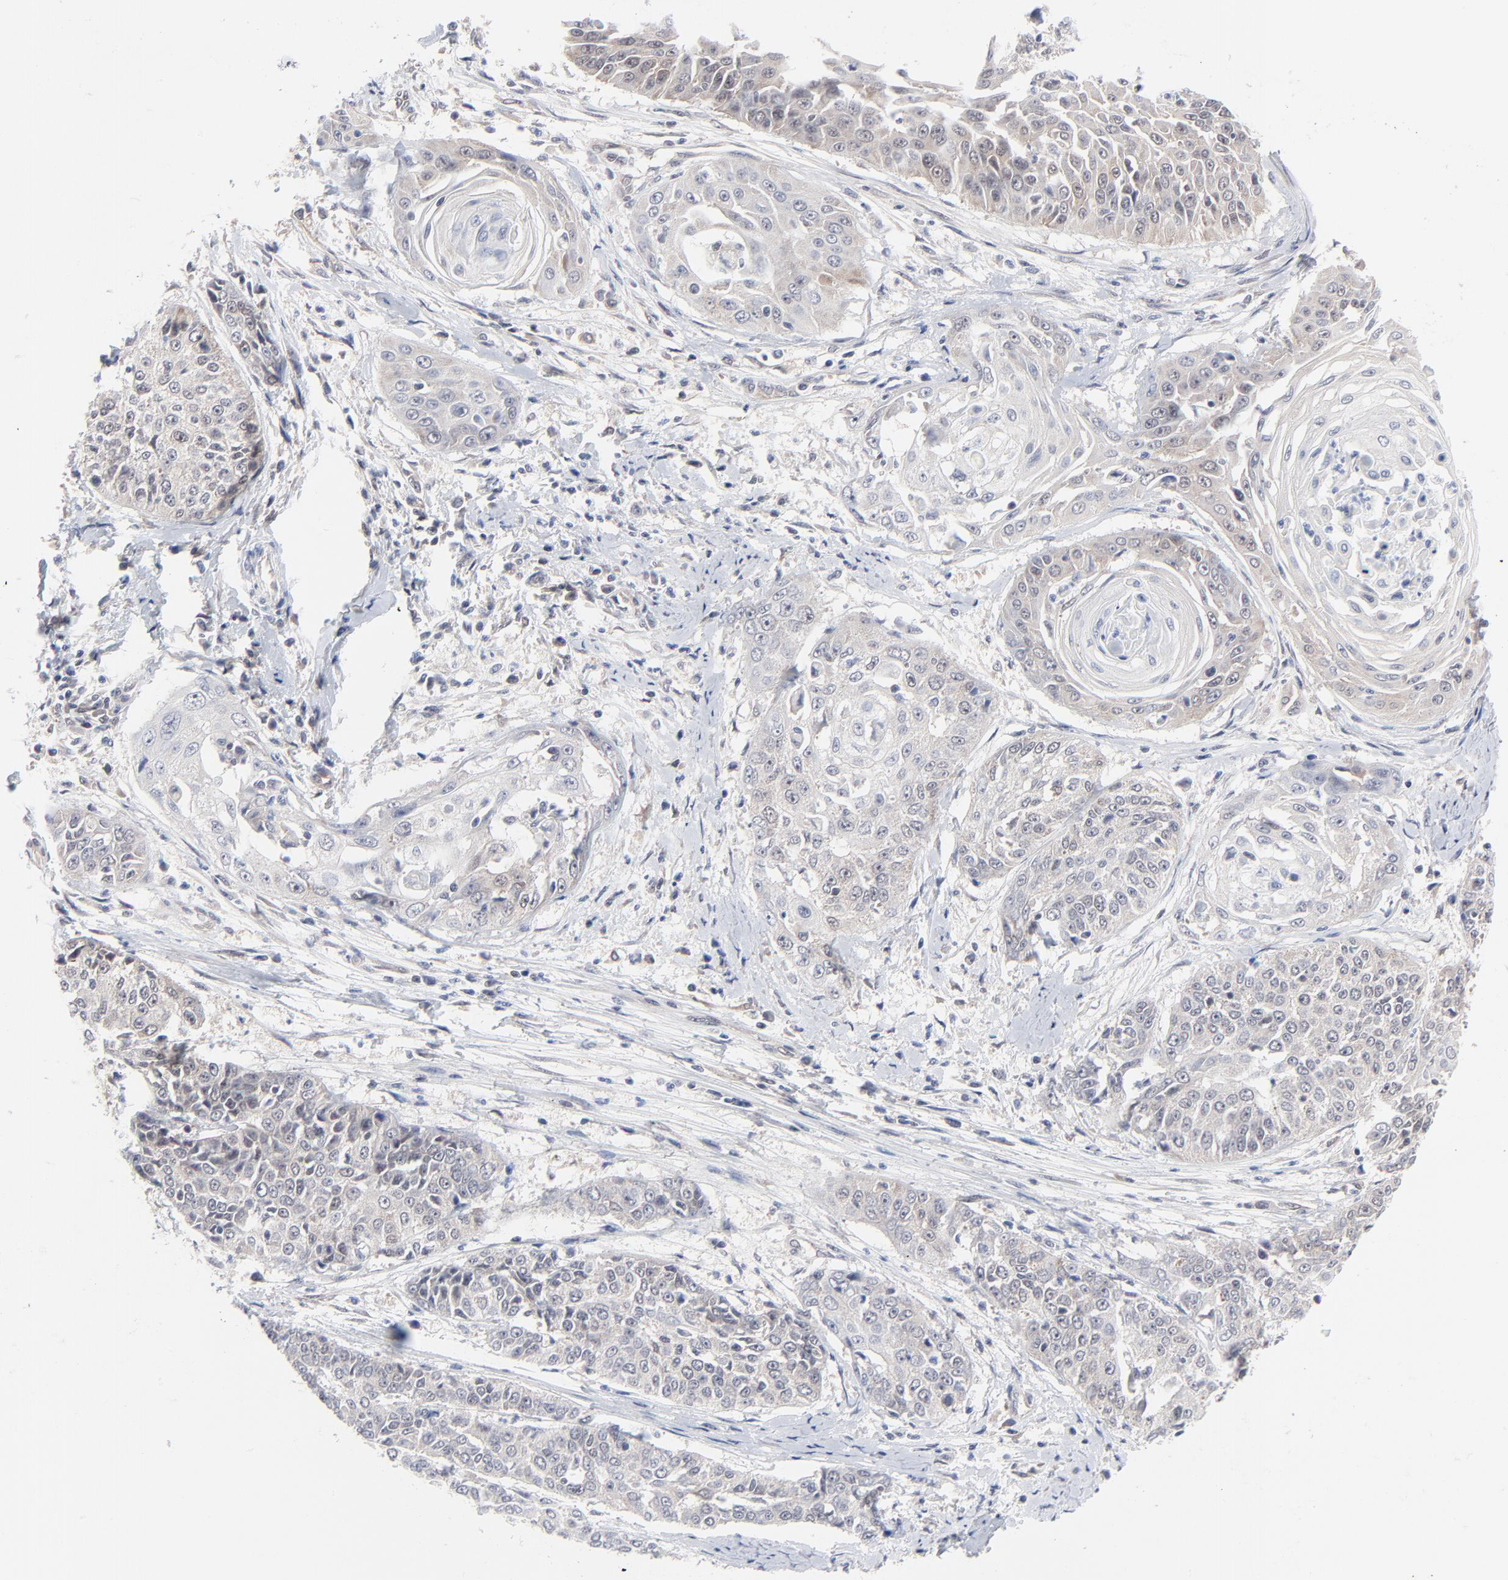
{"staining": {"intensity": "weak", "quantity": "<25%", "location": "cytoplasmic/membranous"}, "tissue": "cervical cancer", "cell_type": "Tumor cells", "image_type": "cancer", "snomed": [{"axis": "morphology", "description": "Squamous cell carcinoma, NOS"}, {"axis": "topography", "description": "Cervix"}], "caption": "High magnification brightfield microscopy of cervical cancer stained with DAB (brown) and counterstained with hematoxylin (blue): tumor cells show no significant staining. Brightfield microscopy of IHC stained with DAB (3,3'-diaminobenzidine) (brown) and hematoxylin (blue), captured at high magnification.", "gene": "RPS6KB1", "patient": {"sex": "female", "age": 64}}